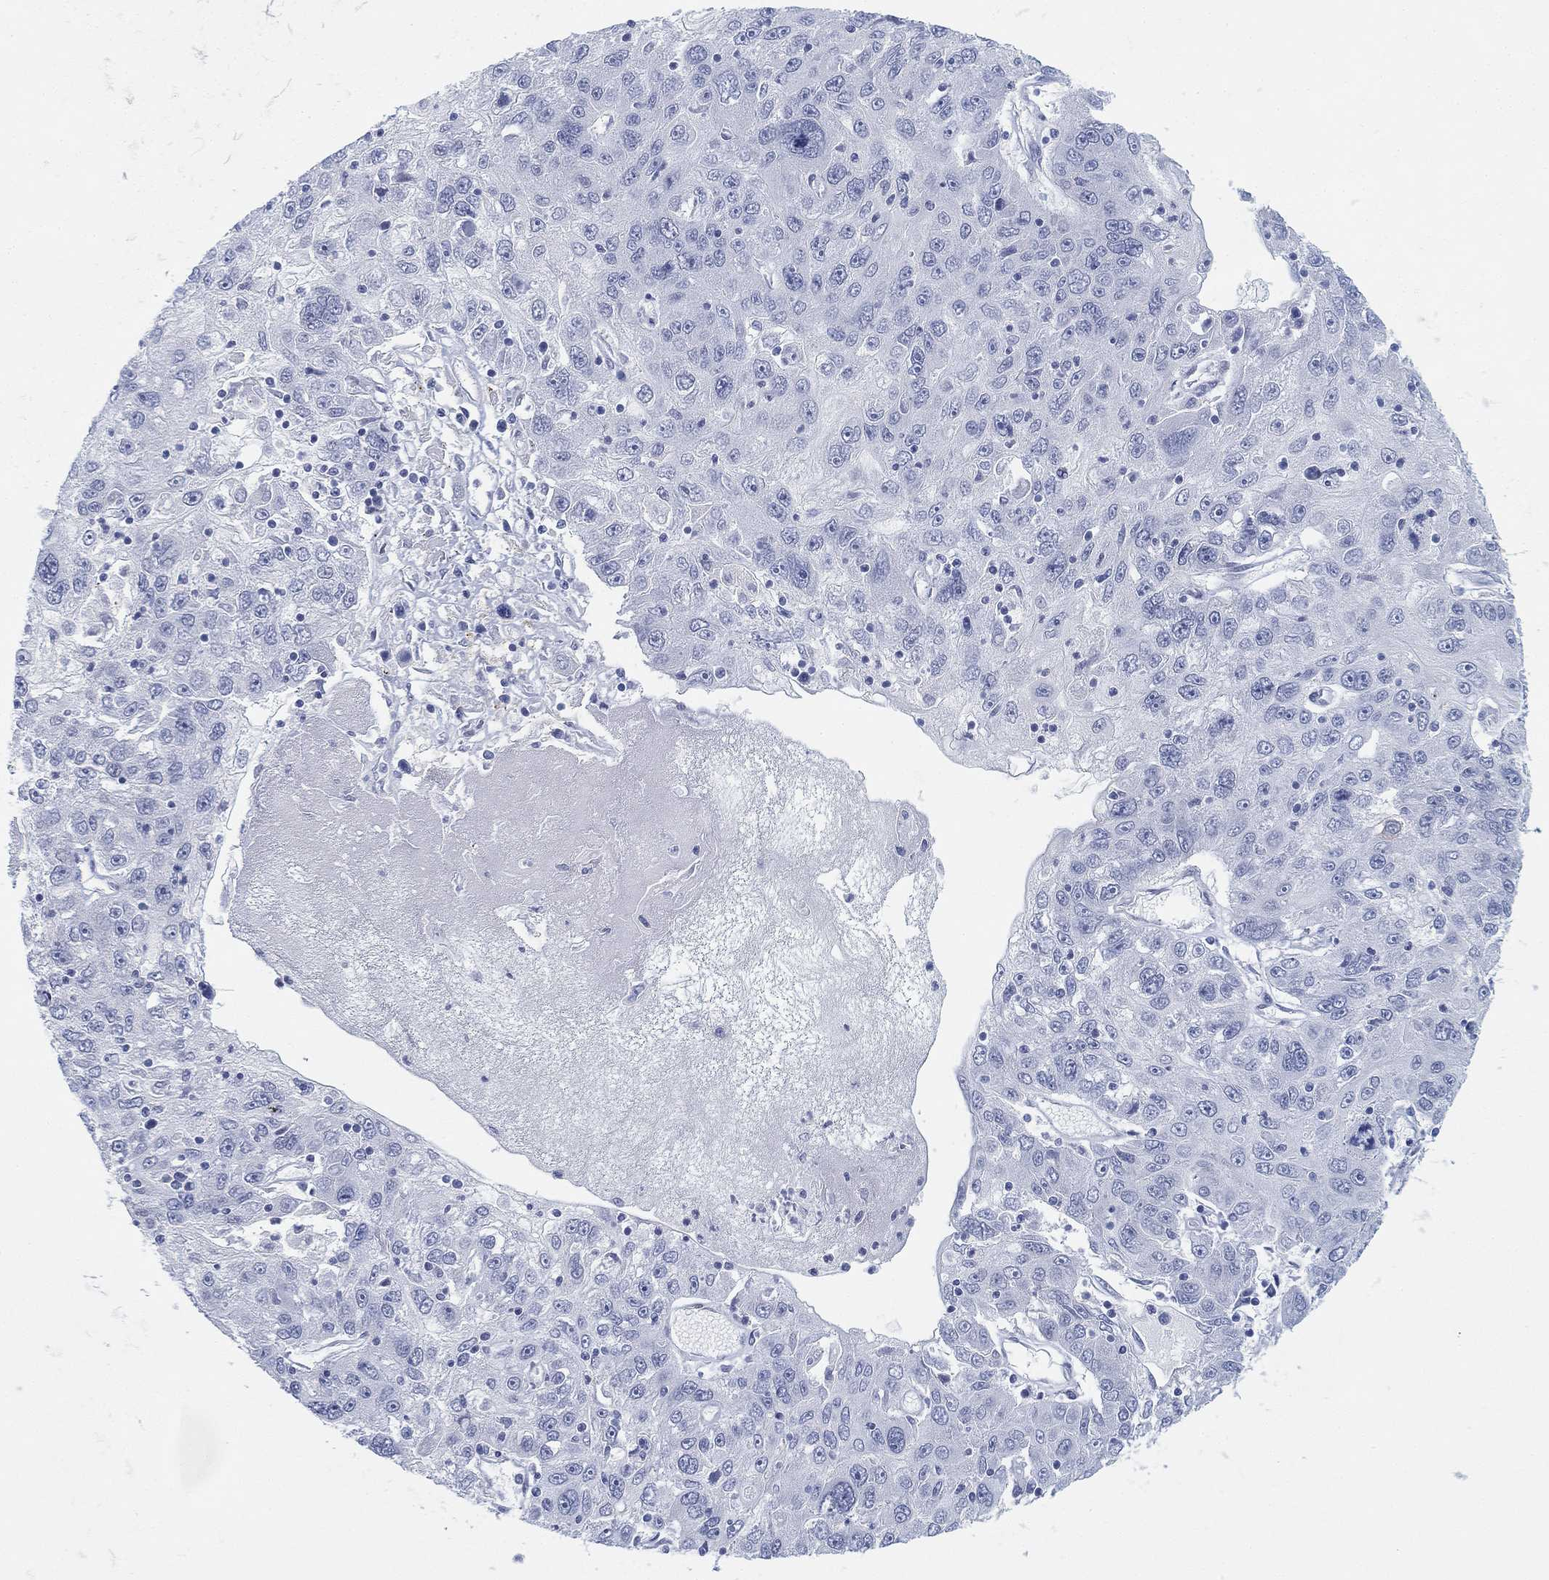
{"staining": {"intensity": "negative", "quantity": "none", "location": "none"}, "tissue": "stomach cancer", "cell_type": "Tumor cells", "image_type": "cancer", "snomed": [{"axis": "morphology", "description": "Adenocarcinoma, NOS"}, {"axis": "topography", "description": "Stomach"}], "caption": "Tumor cells show no significant expression in stomach cancer. (DAB (3,3'-diaminobenzidine) IHC, high magnification).", "gene": "GCNA", "patient": {"sex": "male", "age": 56}}